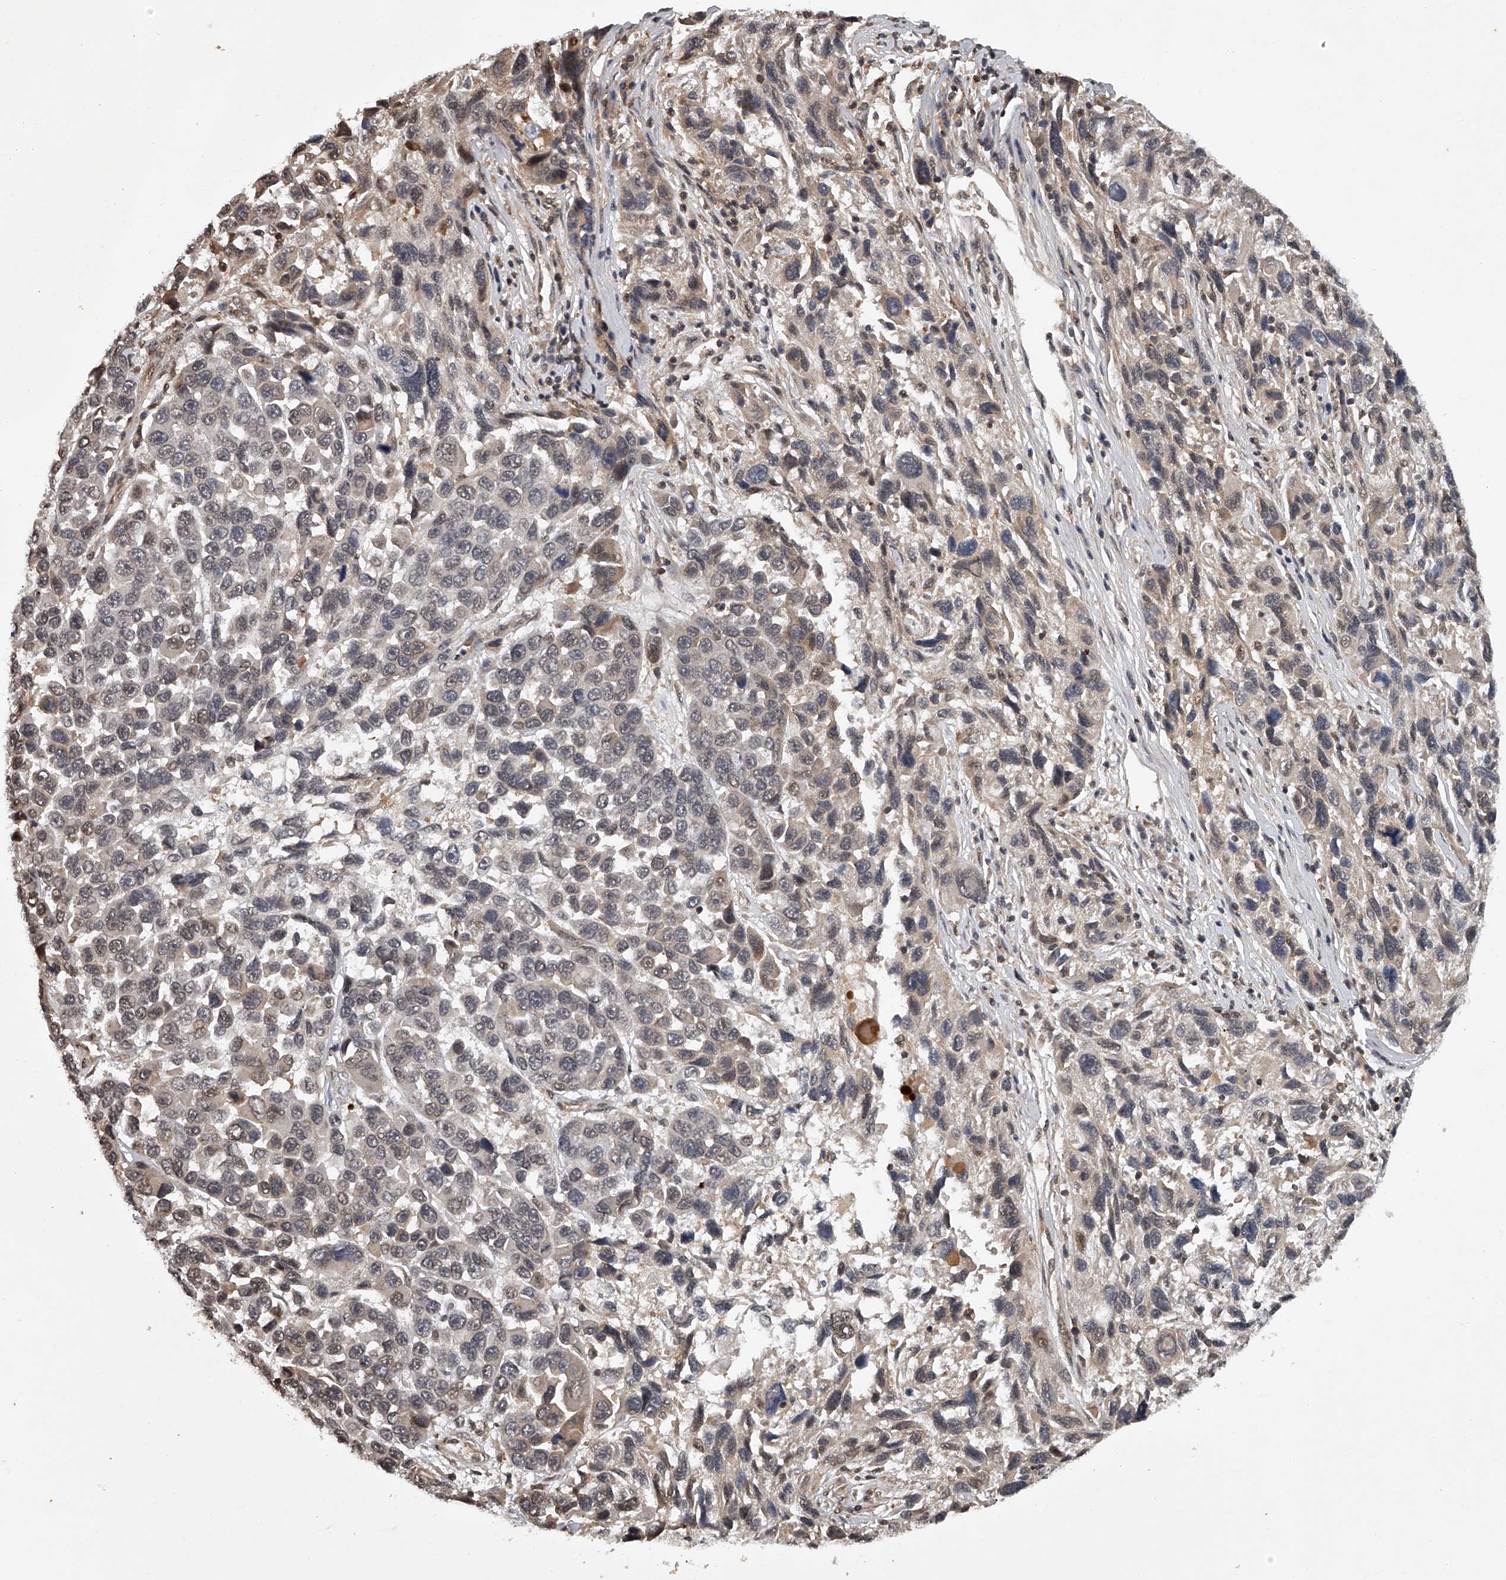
{"staining": {"intensity": "weak", "quantity": "<25%", "location": "nuclear"}, "tissue": "melanoma", "cell_type": "Tumor cells", "image_type": "cancer", "snomed": [{"axis": "morphology", "description": "Malignant melanoma, NOS"}, {"axis": "topography", "description": "Skin"}], "caption": "A histopathology image of human melanoma is negative for staining in tumor cells.", "gene": "PLEKHG1", "patient": {"sex": "male", "age": 53}}